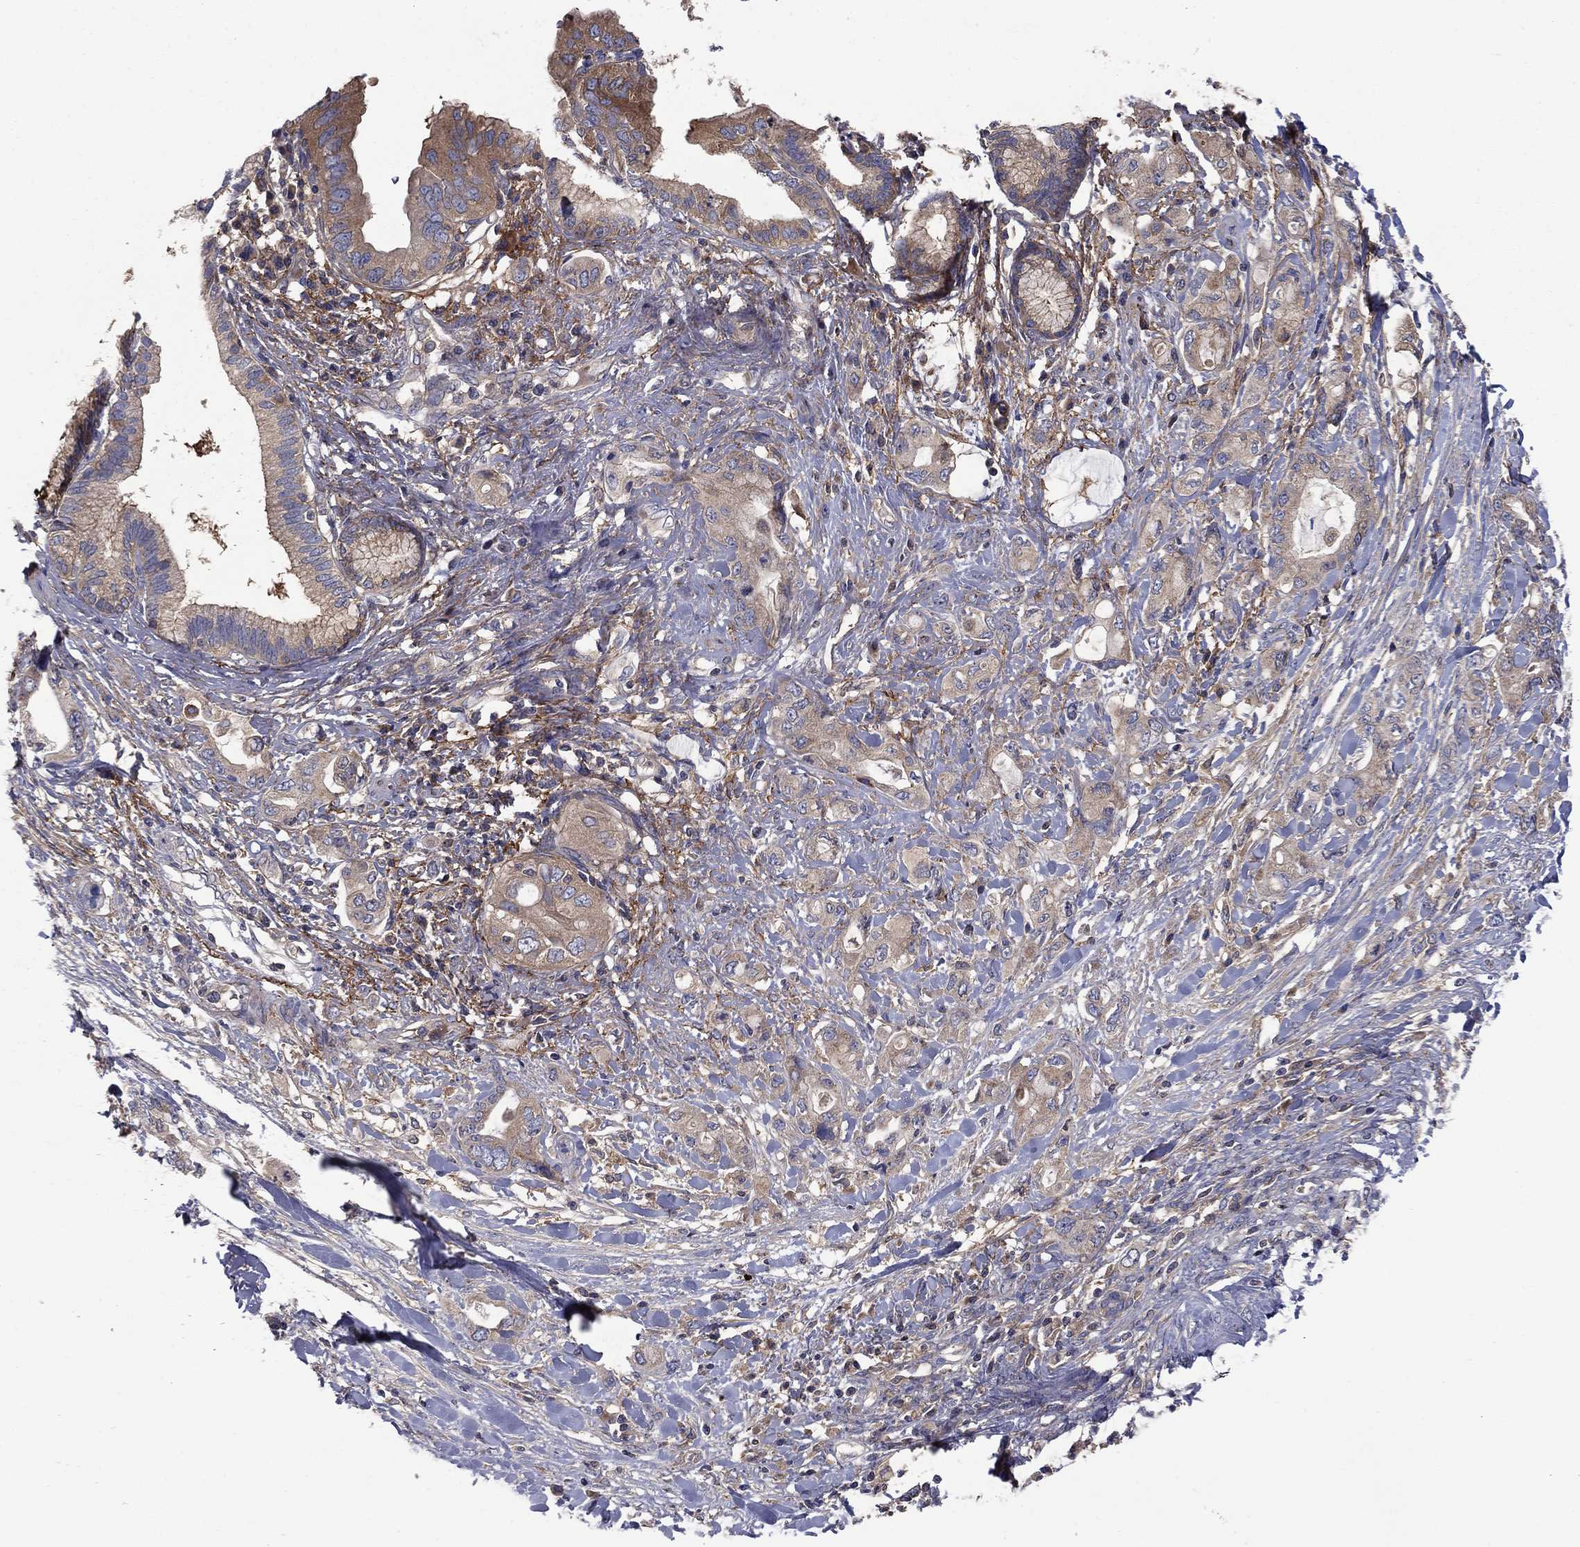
{"staining": {"intensity": "weak", "quantity": "25%-75%", "location": "cytoplasmic/membranous"}, "tissue": "pancreatic cancer", "cell_type": "Tumor cells", "image_type": "cancer", "snomed": [{"axis": "morphology", "description": "Adenocarcinoma, NOS"}, {"axis": "topography", "description": "Pancreas"}], "caption": "IHC histopathology image of neoplastic tissue: adenocarcinoma (pancreatic) stained using immunohistochemistry demonstrates low levels of weak protein expression localized specifically in the cytoplasmic/membranous of tumor cells, appearing as a cytoplasmic/membranous brown color.", "gene": "RNF123", "patient": {"sex": "female", "age": 56}}